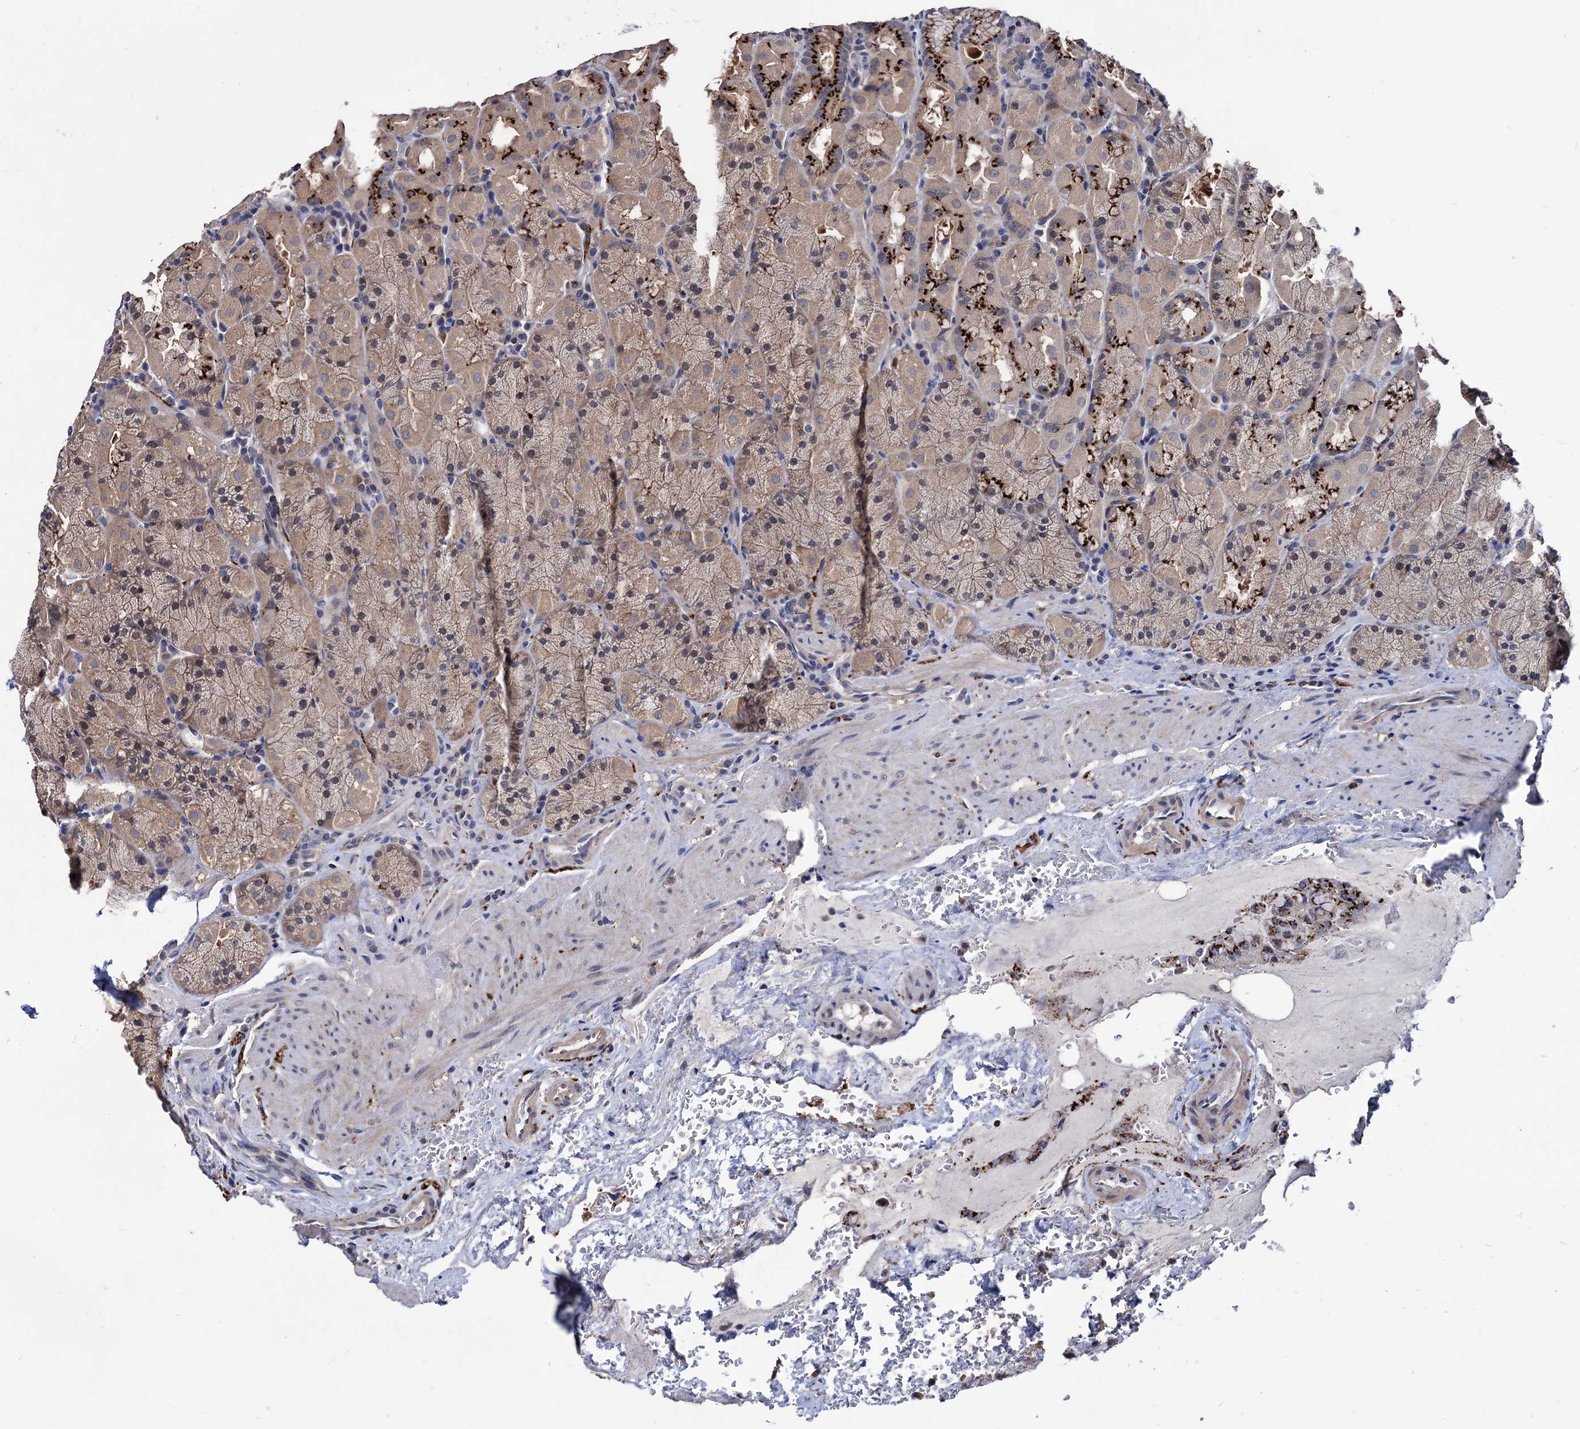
{"staining": {"intensity": "strong", "quantity": ">75%", "location": "cytoplasmic/membranous"}, "tissue": "stomach", "cell_type": "Glandular cells", "image_type": "normal", "snomed": [{"axis": "morphology", "description": "Normal tissue, NOS"}, {"axis": "topography", "description": "Stomach, upper"}, {"axis": "topography", "description": "Stomach, lower"}], "caption": "Immunohistochemistry image of normal stomach stained for a protein (brown), which displays high levels of strong cytoplasmic/membranous staining in approximately >75% of glandular cells.", "gene": "ESD", "patient": {"sex": "male", "age": 80}}